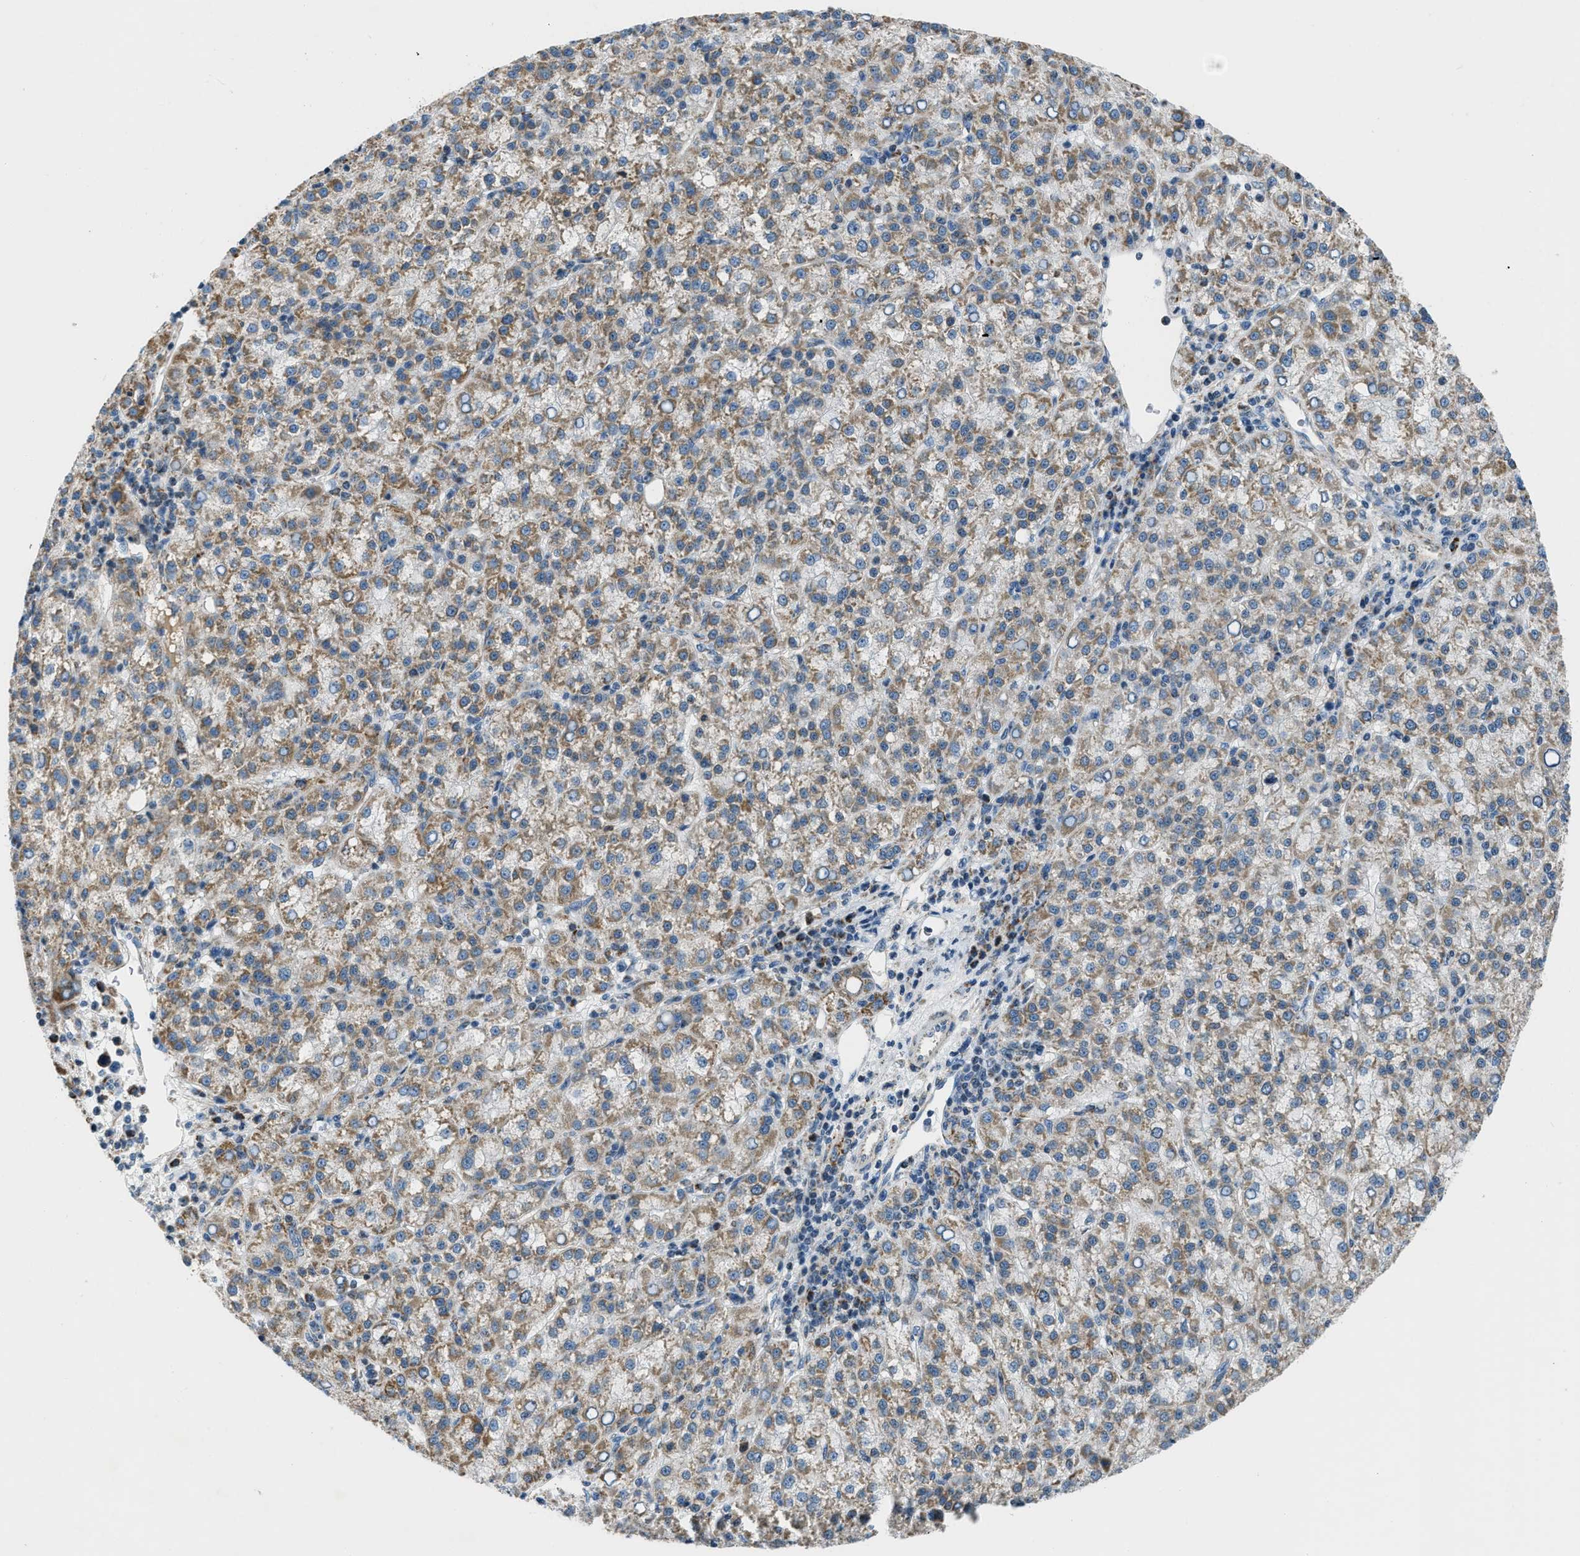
{"staining": {"intensity": "moderate", "quantity": ">75%", "location": "cytoplasmic/membranous"}, "tissue": "liver cancer", "cell_type": "Tumor cells", "image_type": "cancer", "snomed": [{"axis": "morphology", "description": "Carcinoma, Hepatocellular, NOS"}, {"axis": "topography", "description": "Liver"}], "caption": "A photomicrograph of human hepatocellular carcinoma (liver) stained for a protein exhibits moderate cytoplasmic/membranous brown staining in tumor cells. (DAB IHC, brown staining for protein, blue staining for nuclei).", "gene": "ACADVL", "patient": {"sex": "female", "age": 58}}